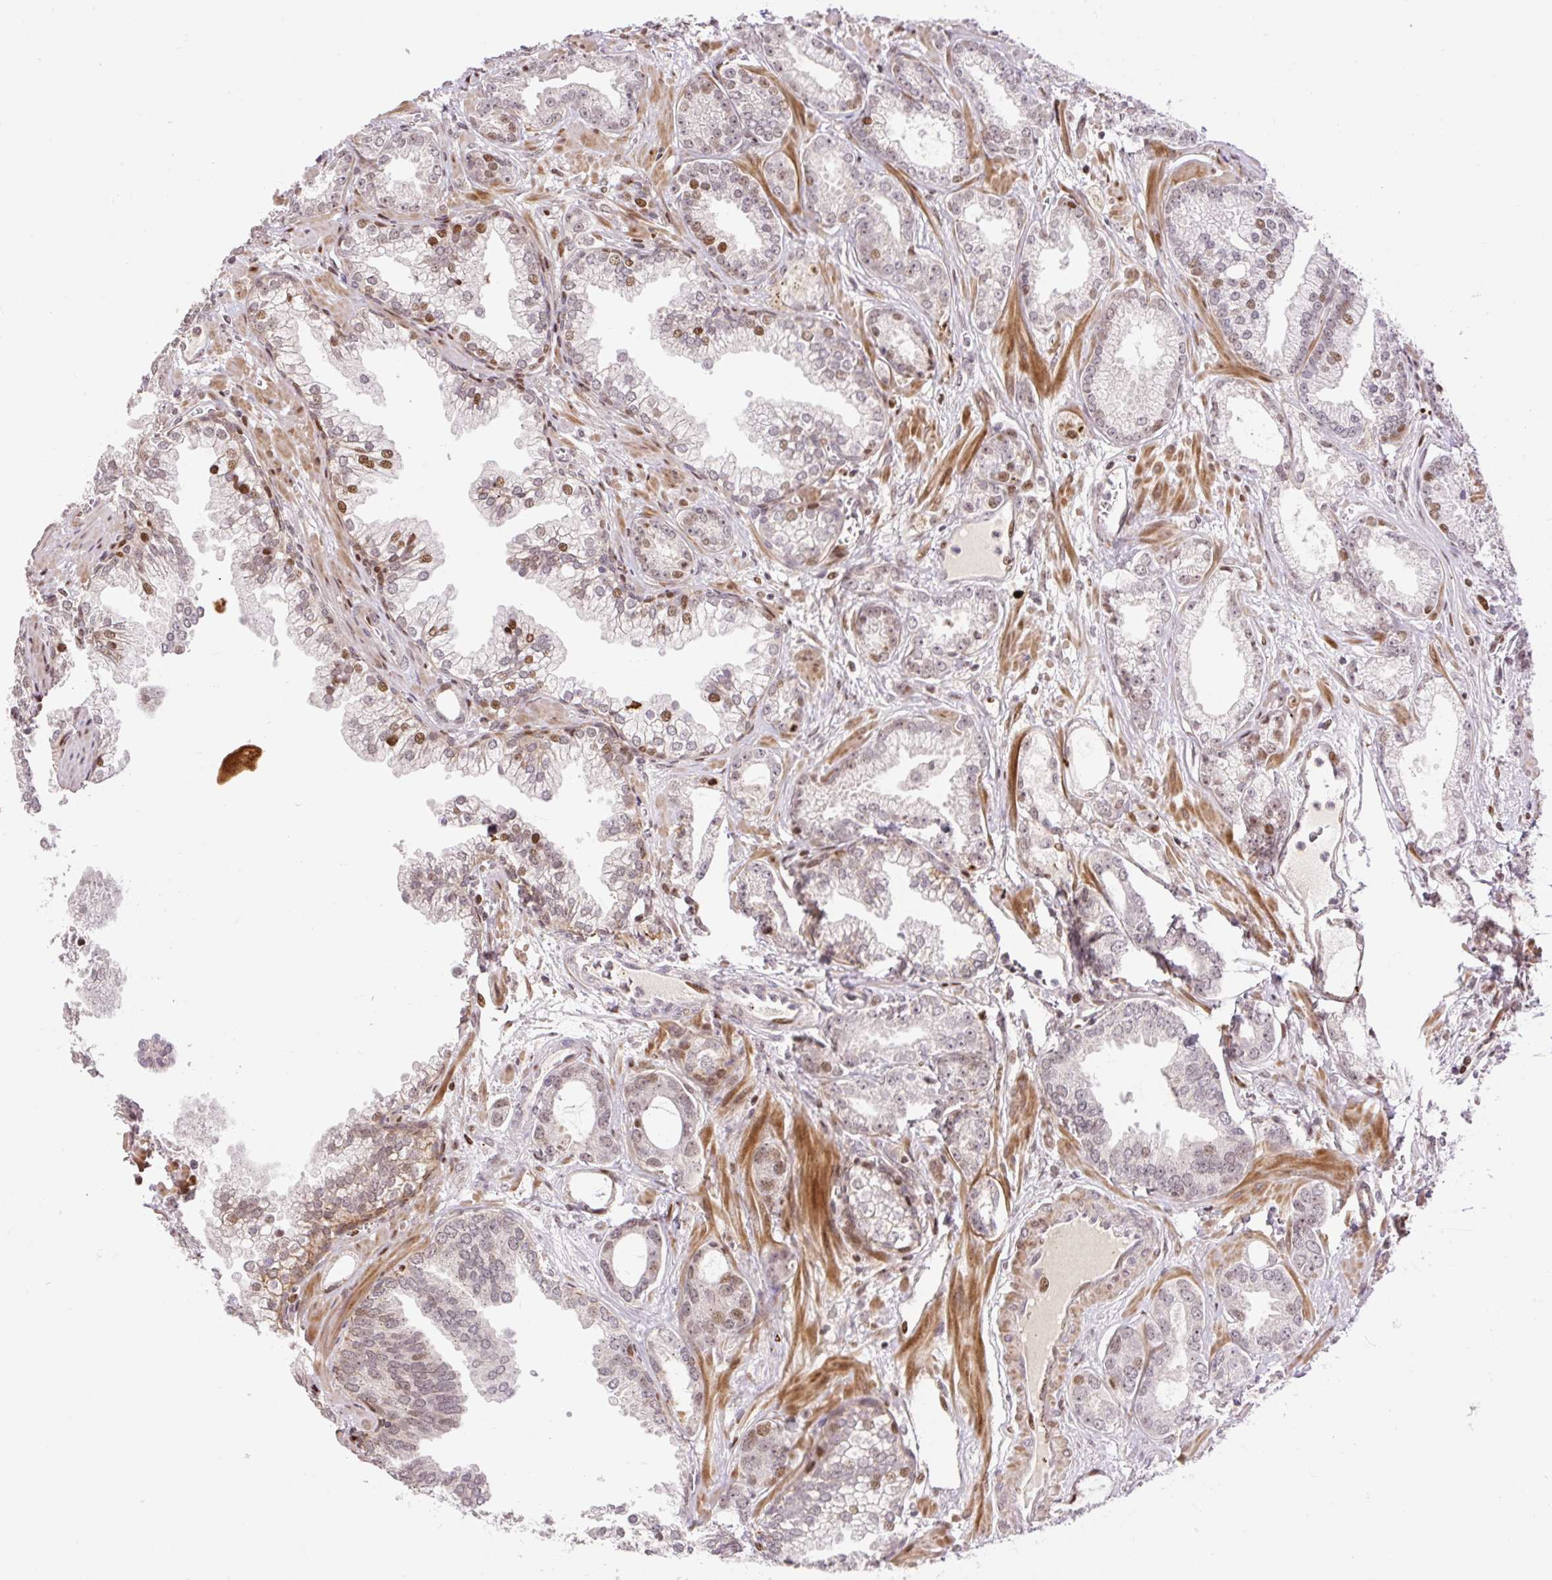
{"staining": {"intensity": "moderate", "quantity": "<25%", "location": "nuclear"}, "tissue": "prostate cancer", "cell_type": "Tumor cells", "image_type": "cancer", "snomed": [{"axis": "morphology", "description": "Adenocarcinoma, Medium grade"}, {"axis": "topography", "description": "Prostate"}], "caption": "Tumor cells demonstrate low levels of moderate nuclear staining in about <25% of cells in prostate adenocarcinoma (medium-grade).", "gene": "RIPPLY3", "patient": {"sex": "male", "age": 57}}